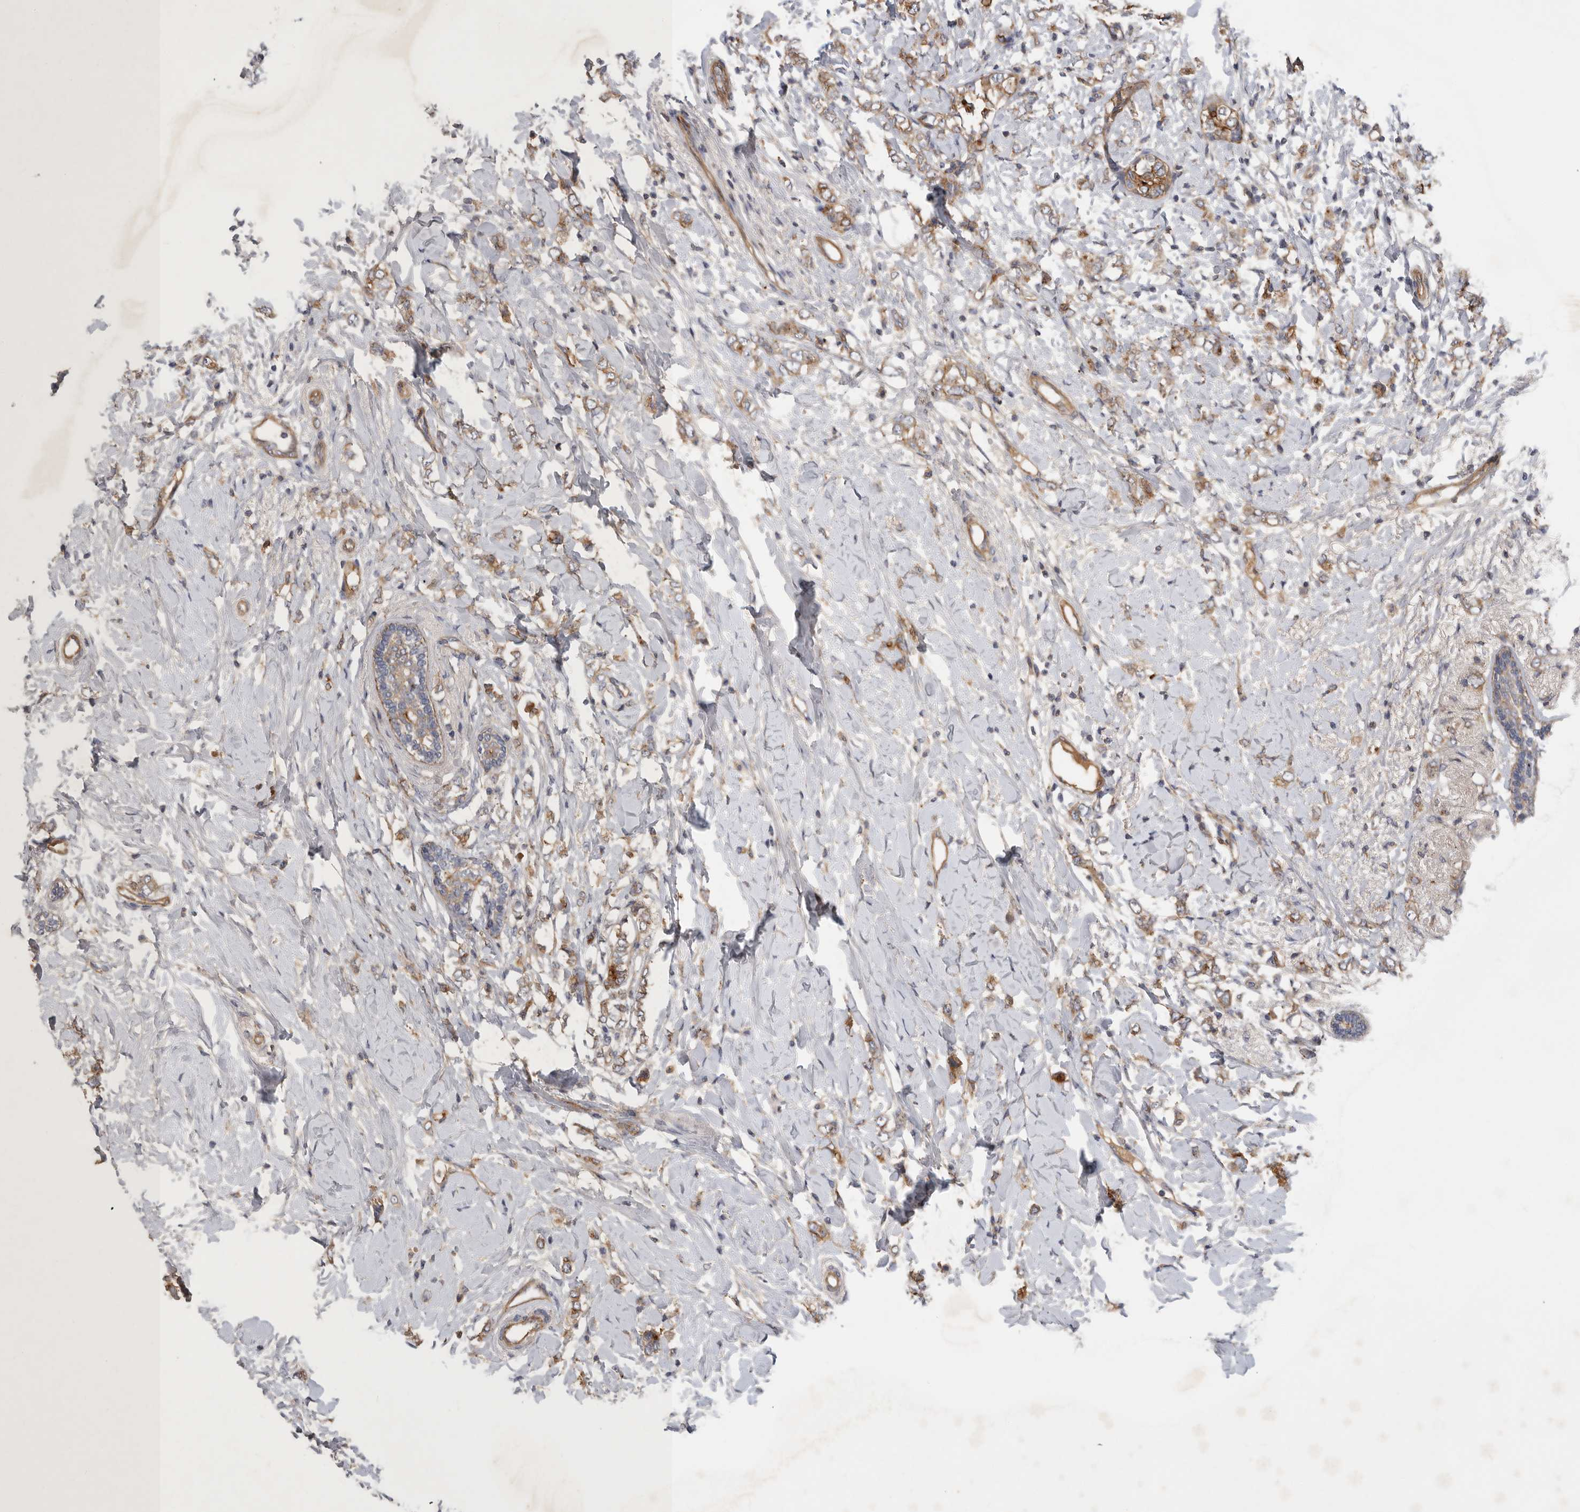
{"staining": {"intensity": "weak", "quantity": ">75%", "location": "cytoplasmic/membranous"}, "tissue": "breast cancer", "cell_type": "Tumor cells", "image_type": "cancer", "snomed": [{"axis": "morphology", "description": "Normal tissue, NOS"}, {"axis": "morphology", "description": "Lobular carcinoma"}, {"axis": "topography", "description": "Breast"}], "caption": "Lobular carcinoma (breast) tissue shows weak cytoplasmic/membranous expression in about >75% of tumor cells The staining was performed using DAB (3,3'-diaminobenzidine), with brown indicating positive protein expression. Nuclei are stained blue with hematoxylin.", "gene": "MLPH", "patient": {"sex": "female", "age": 47}}